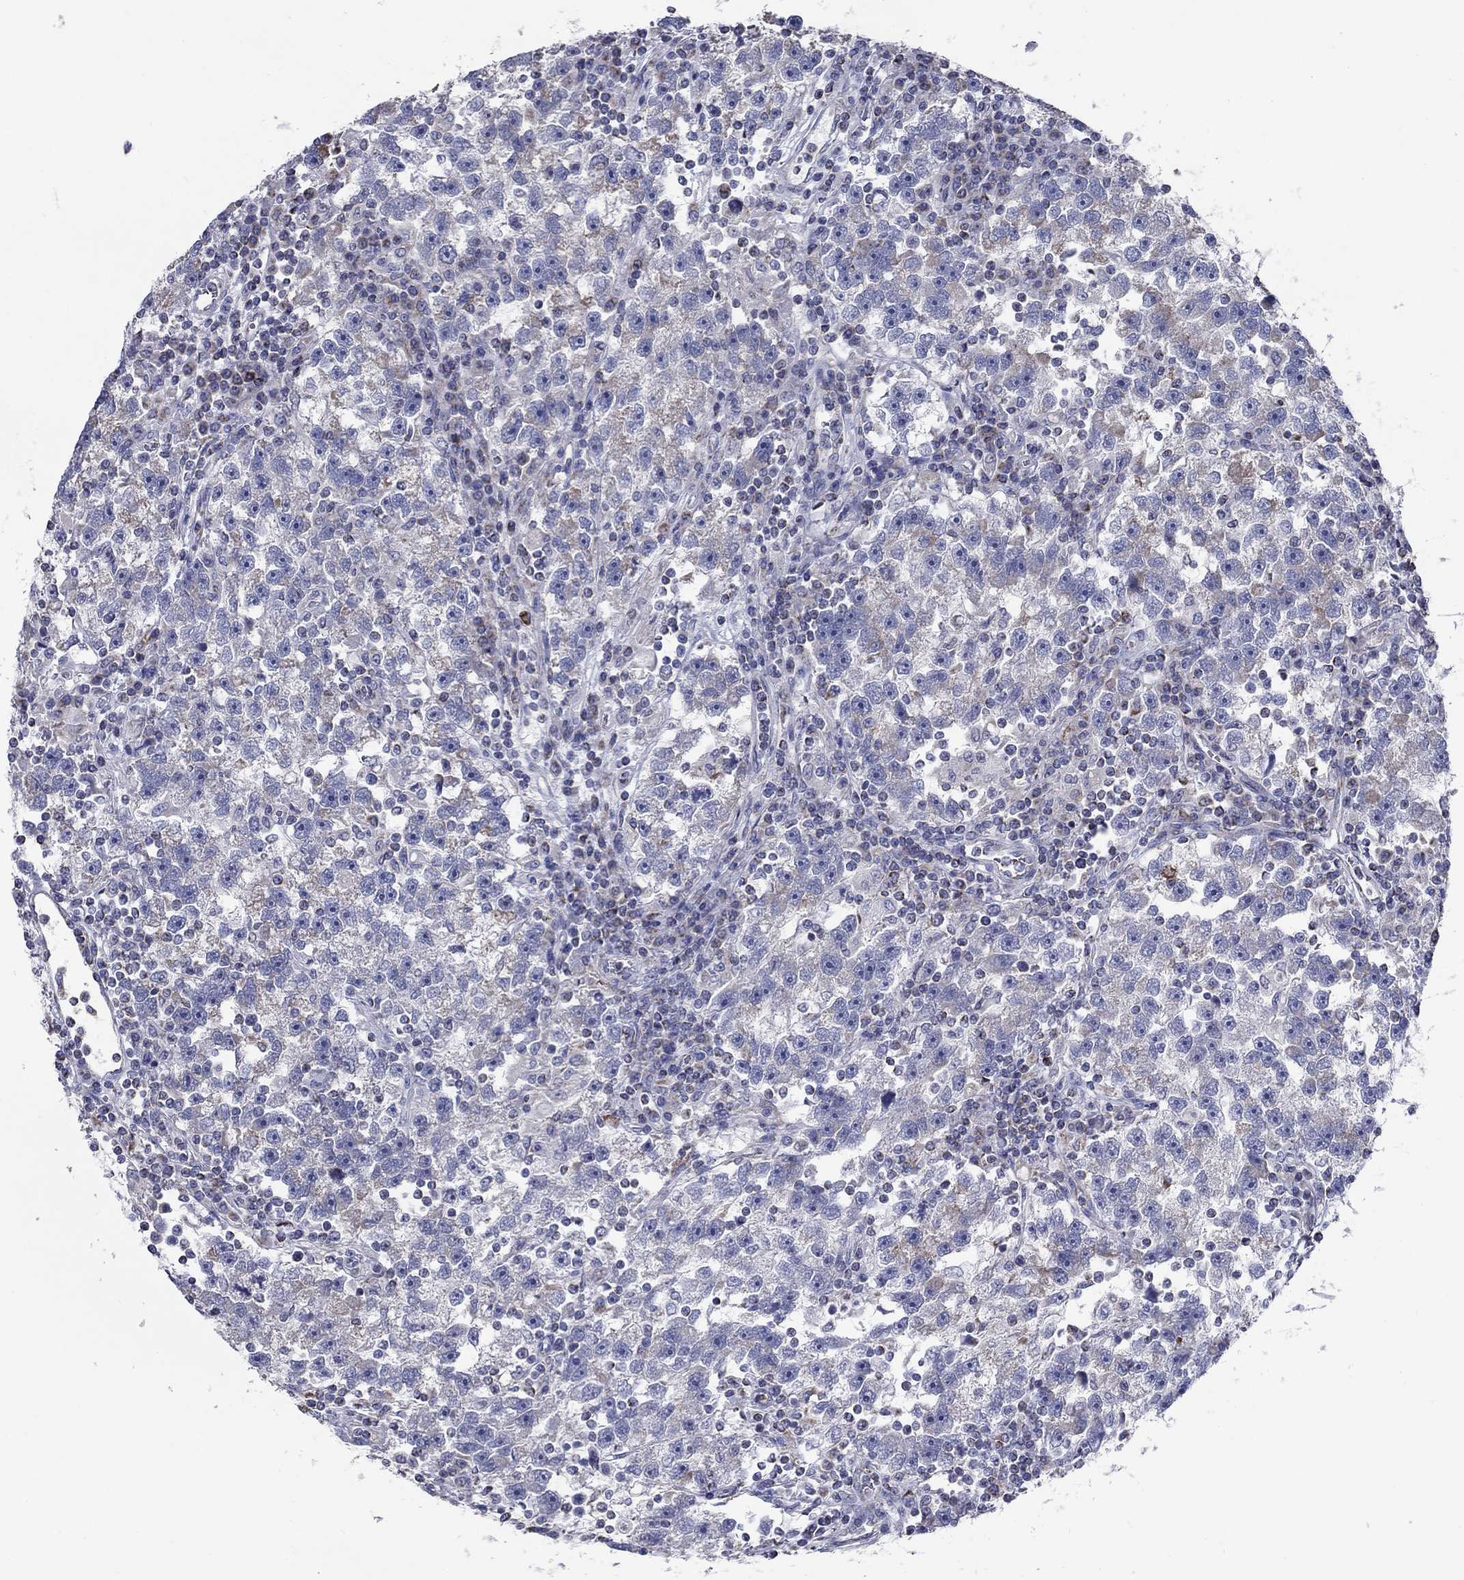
{"staining": {"intensity": "weak", "quantity": "<25%", "location": "cytoplasmic/membranous"}, "tissue": "testis cancer", "cell_type": "Tumor cells", "image_type": "cancer", "snomed": [{"axis": "morphology", "description": "Seminoma, NOS"}, {"axis": "topography", "description": "Testis"}], "caption": "Histopathology image shows no protein expression in tumor cells of testis seminoma tissue.", "gene": "NDUFA4L2", "patient": {"sex": "male", "age": 47}}